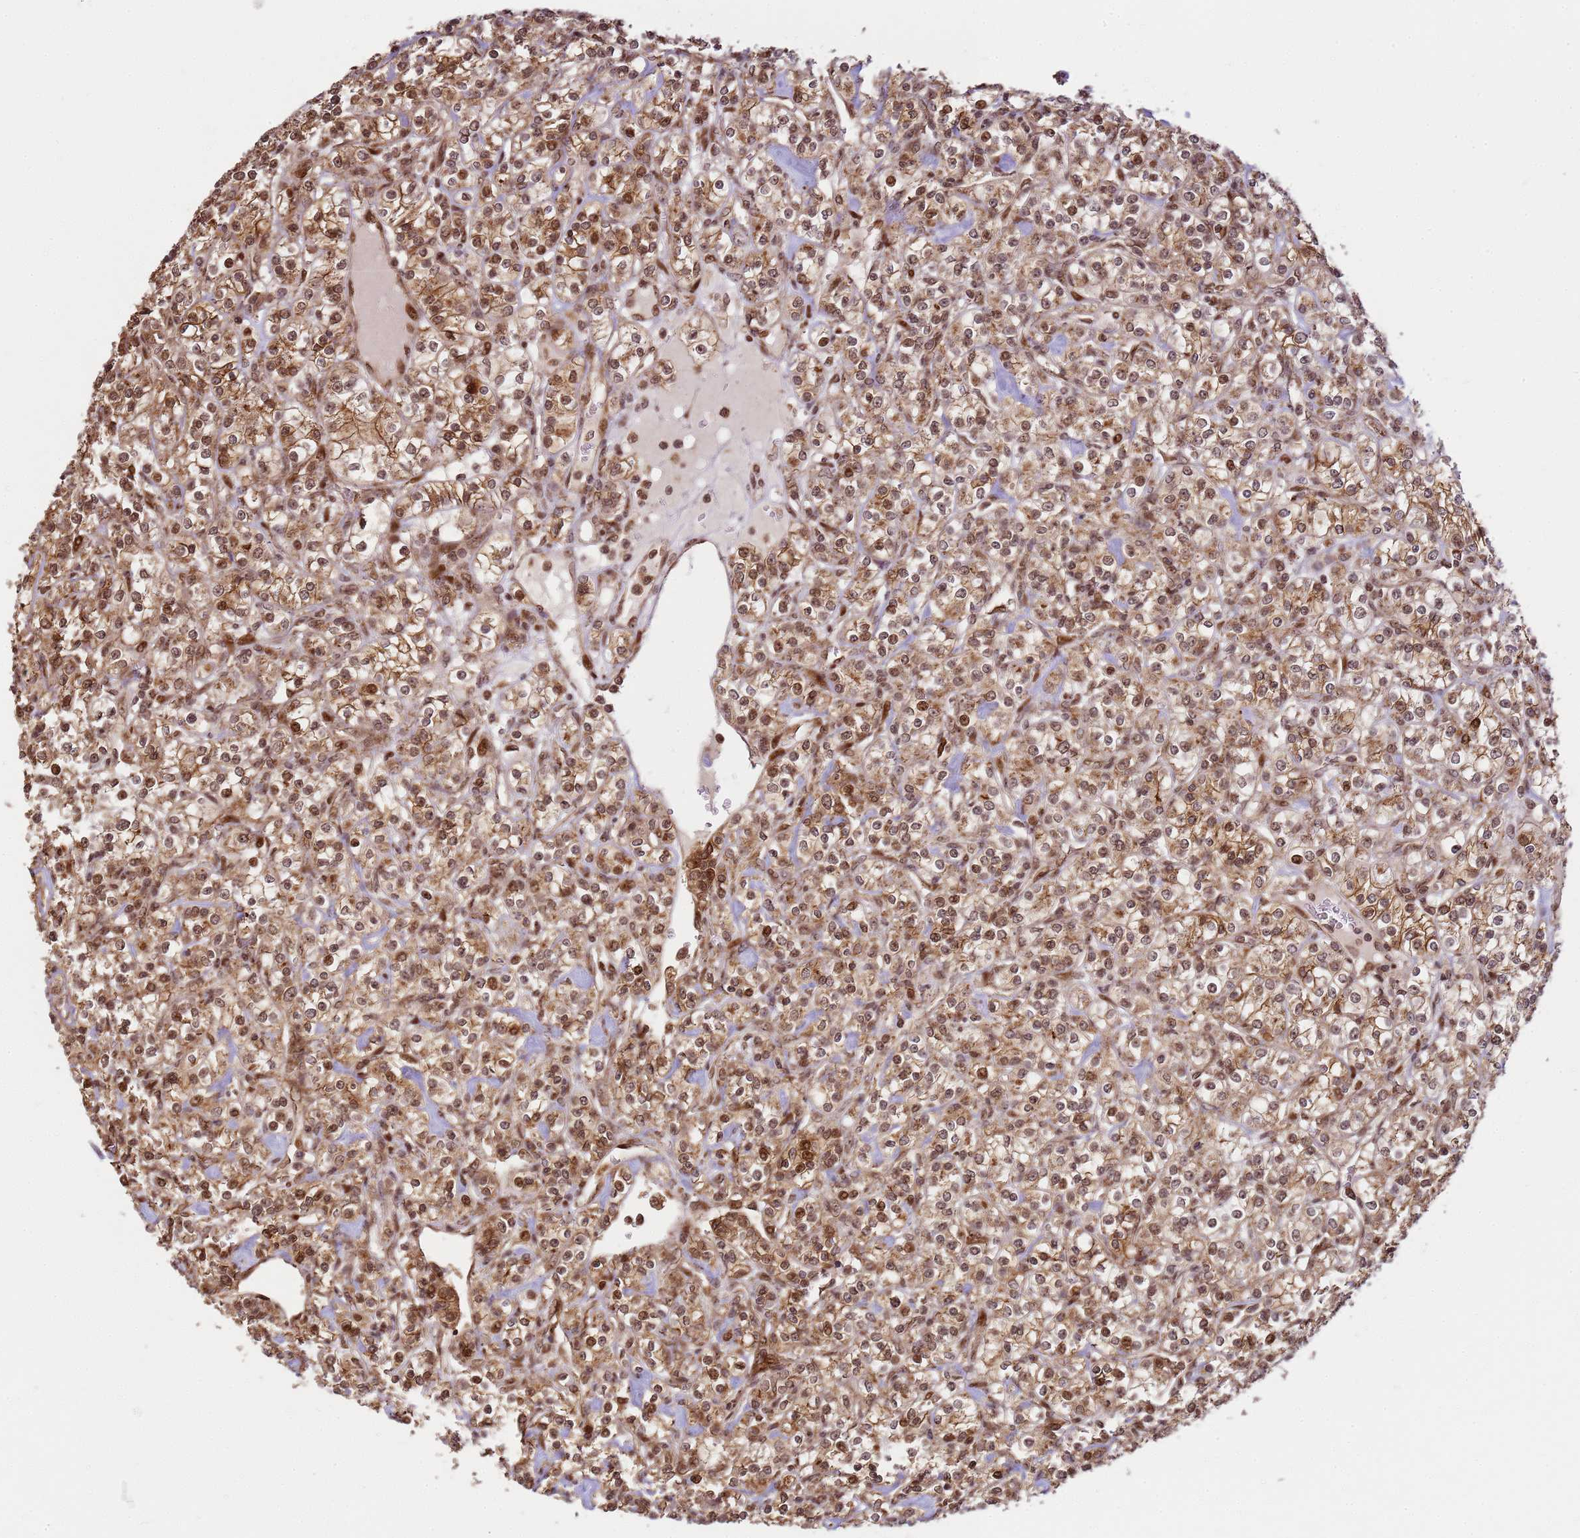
{"staining": {"intensity": "moderate", "quantity": ">75%", "location": "cytoplasmic/membranous,nuclear"}, "tissue": "renal cancer", "cell_type": "Tumor cells", "image_type": "cancer", "snomed": [{"axis": "morphology", "description": "Adenocarcinoma, NOS"}, {"axis": "topography", "description": "Kidney"}], "caption": "Immunohistochemical staining of human renal cancer shows medium levels of moderate cytoplasmic/membranous and nuclear expression in about >75% of tumor cells.", "gene": "PEX14", "patient": {"sex": "male", "age": 77}}